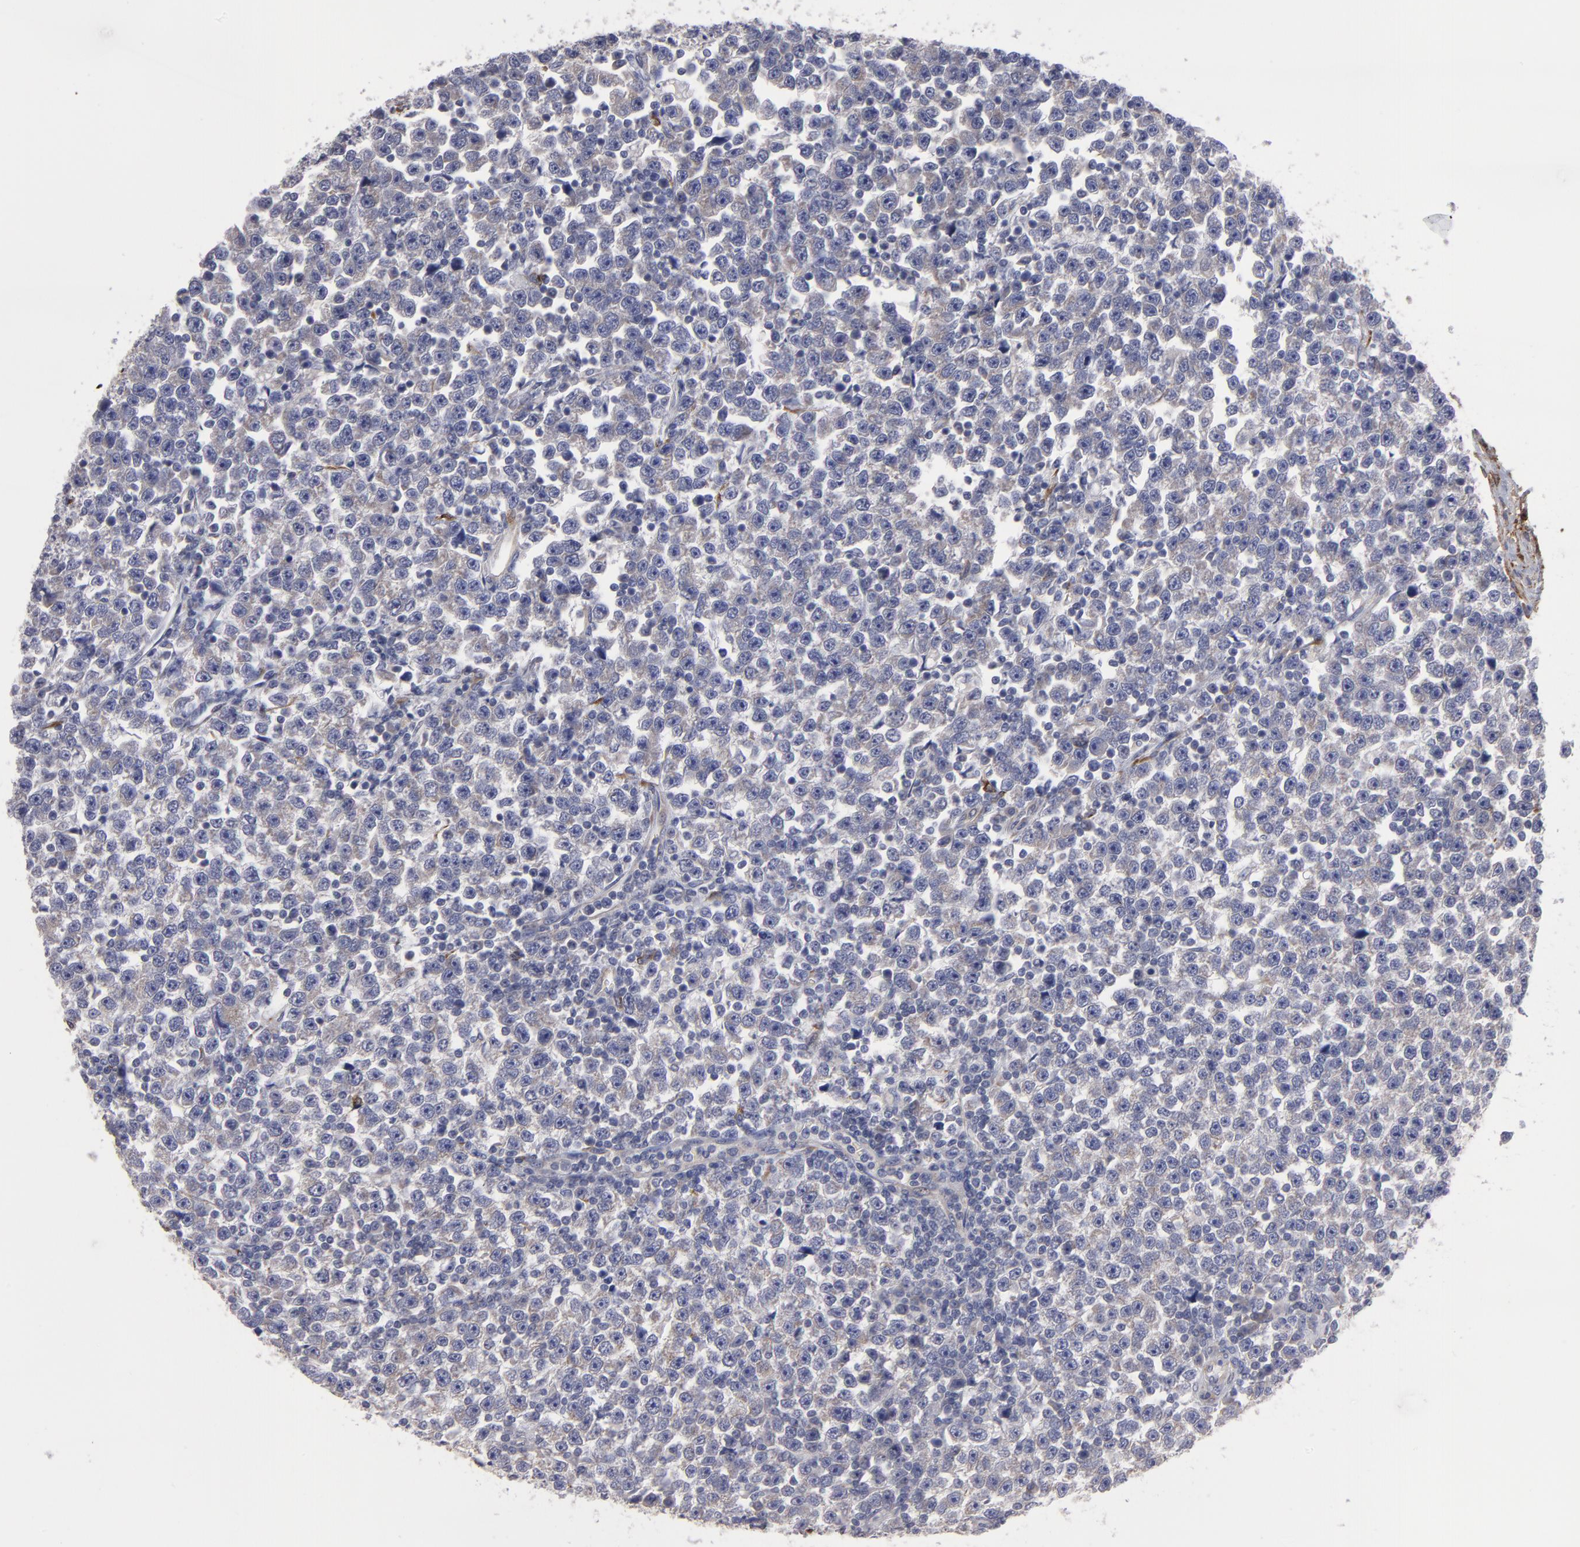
{"staining": {"intensity": "weak", "quantity": "25%-75%", "location": "cytoplasmic/membranous"}, "tissue": "testis cancer", "cell_type": "Tumor cells", "image_type": "cancer", "snomed": [{"axis": "morphology", "description": "Seminoma, NOS"}, {"axis": "topography", "description": "Testis"}], "caption": "Weak cytoplasmic/membranous staining is appreciated in approximately 25%-75% of tumor cells in seminoma (testis).", "gene": "SLMAP", "patient": {"sex": "male", "age": 43}}